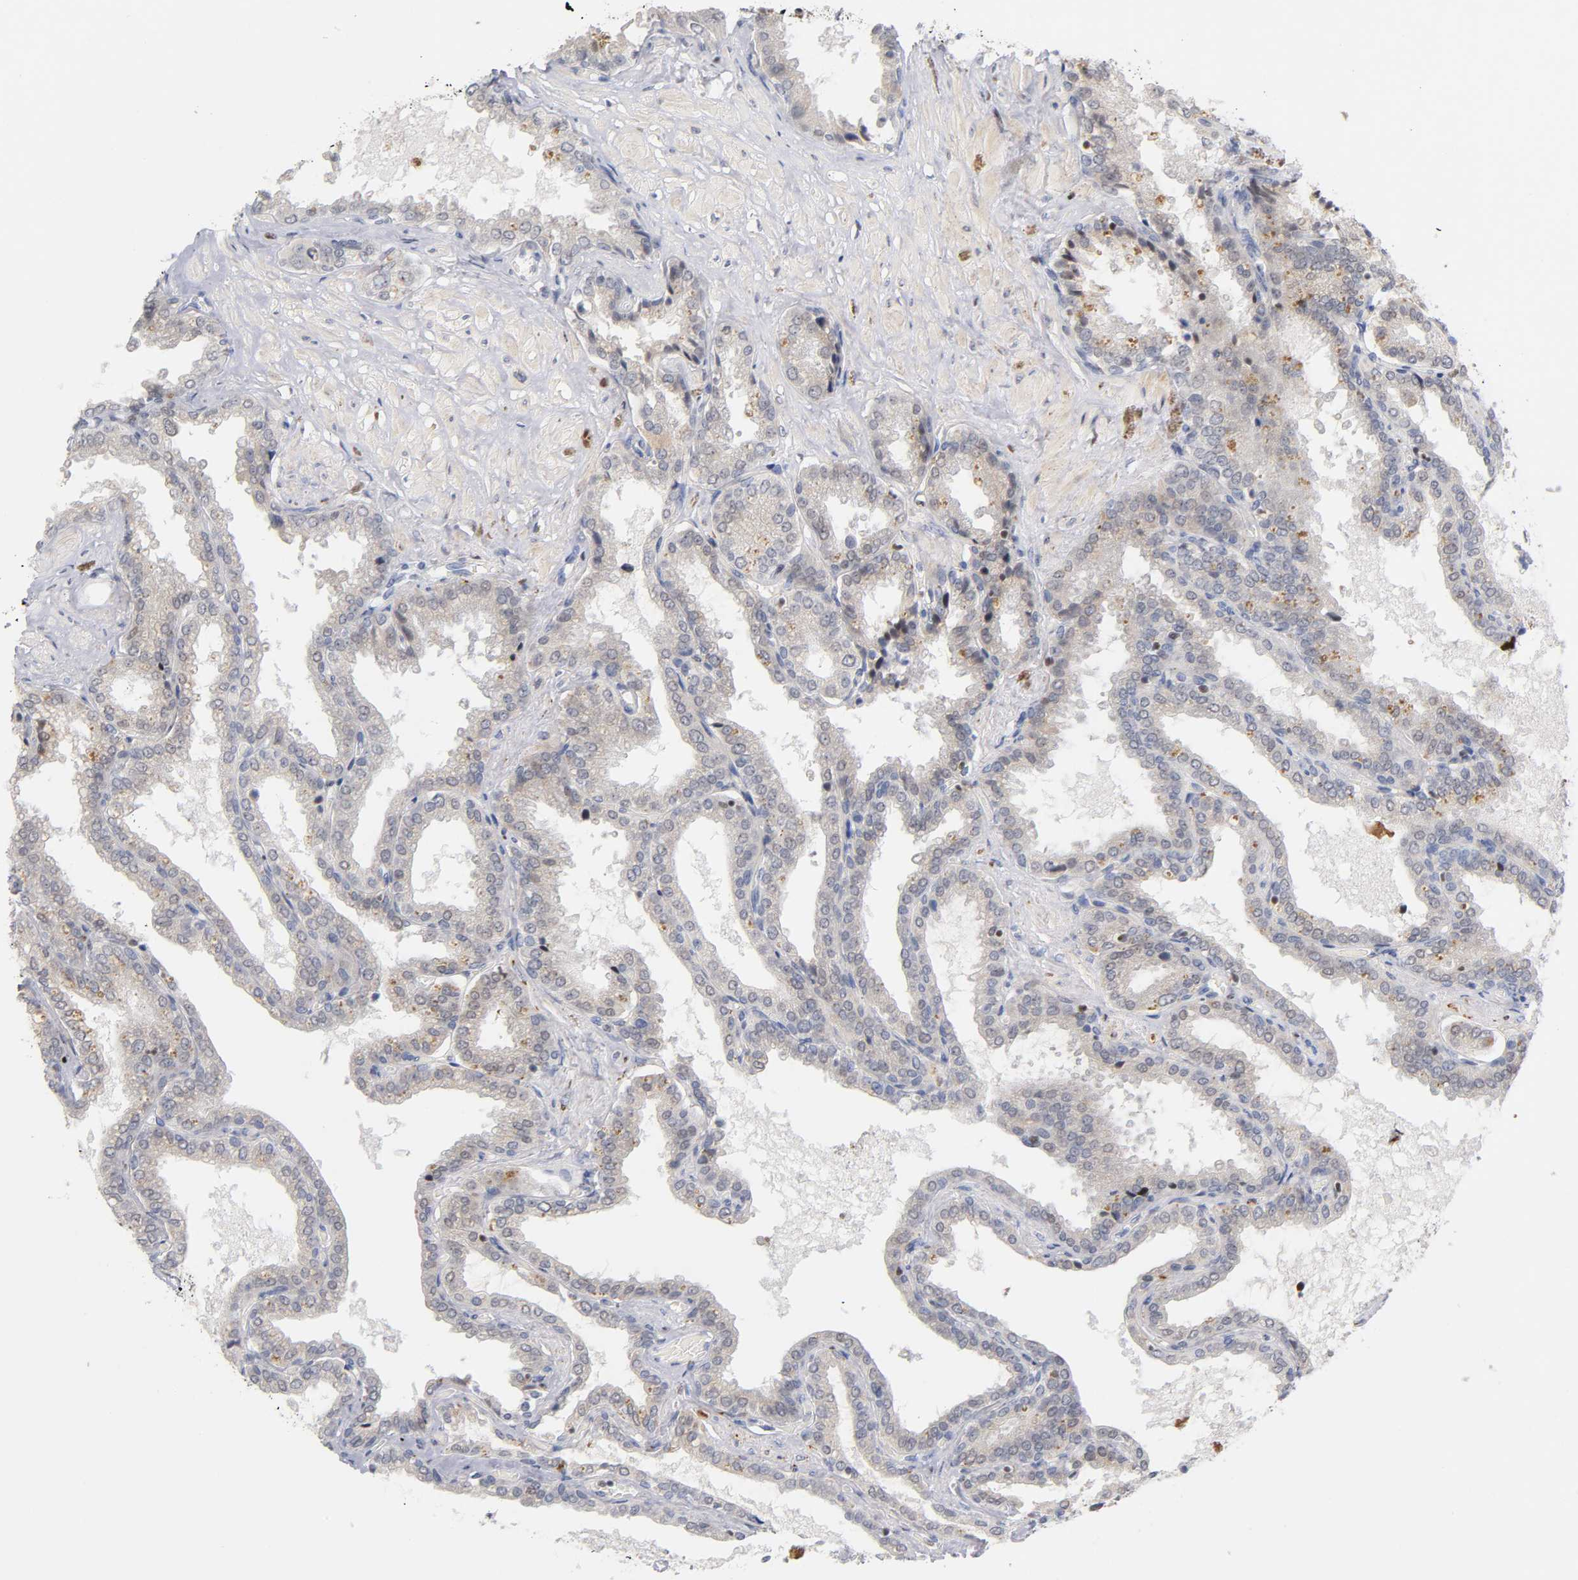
{"staining": {"intensity": "weak", "quantity": "<25%", "location": "cytoplasmic/membranous"}, "tissue": "seminal vesicle", "cell_type": "Glandular cells", "image_type": "normal", "snomed": [{"axis": "morphology", "description": "Normal tissue, NOS"}, {"axis": "topography", "description": "Seminal veicle"}], "caption": "DAB immunohistochemical staining of benign human seminal vesicle demonstrates no significant staining in glandular cells.", "gene": "RUNX1", "patient": {"sex": "male", "age": 46}}